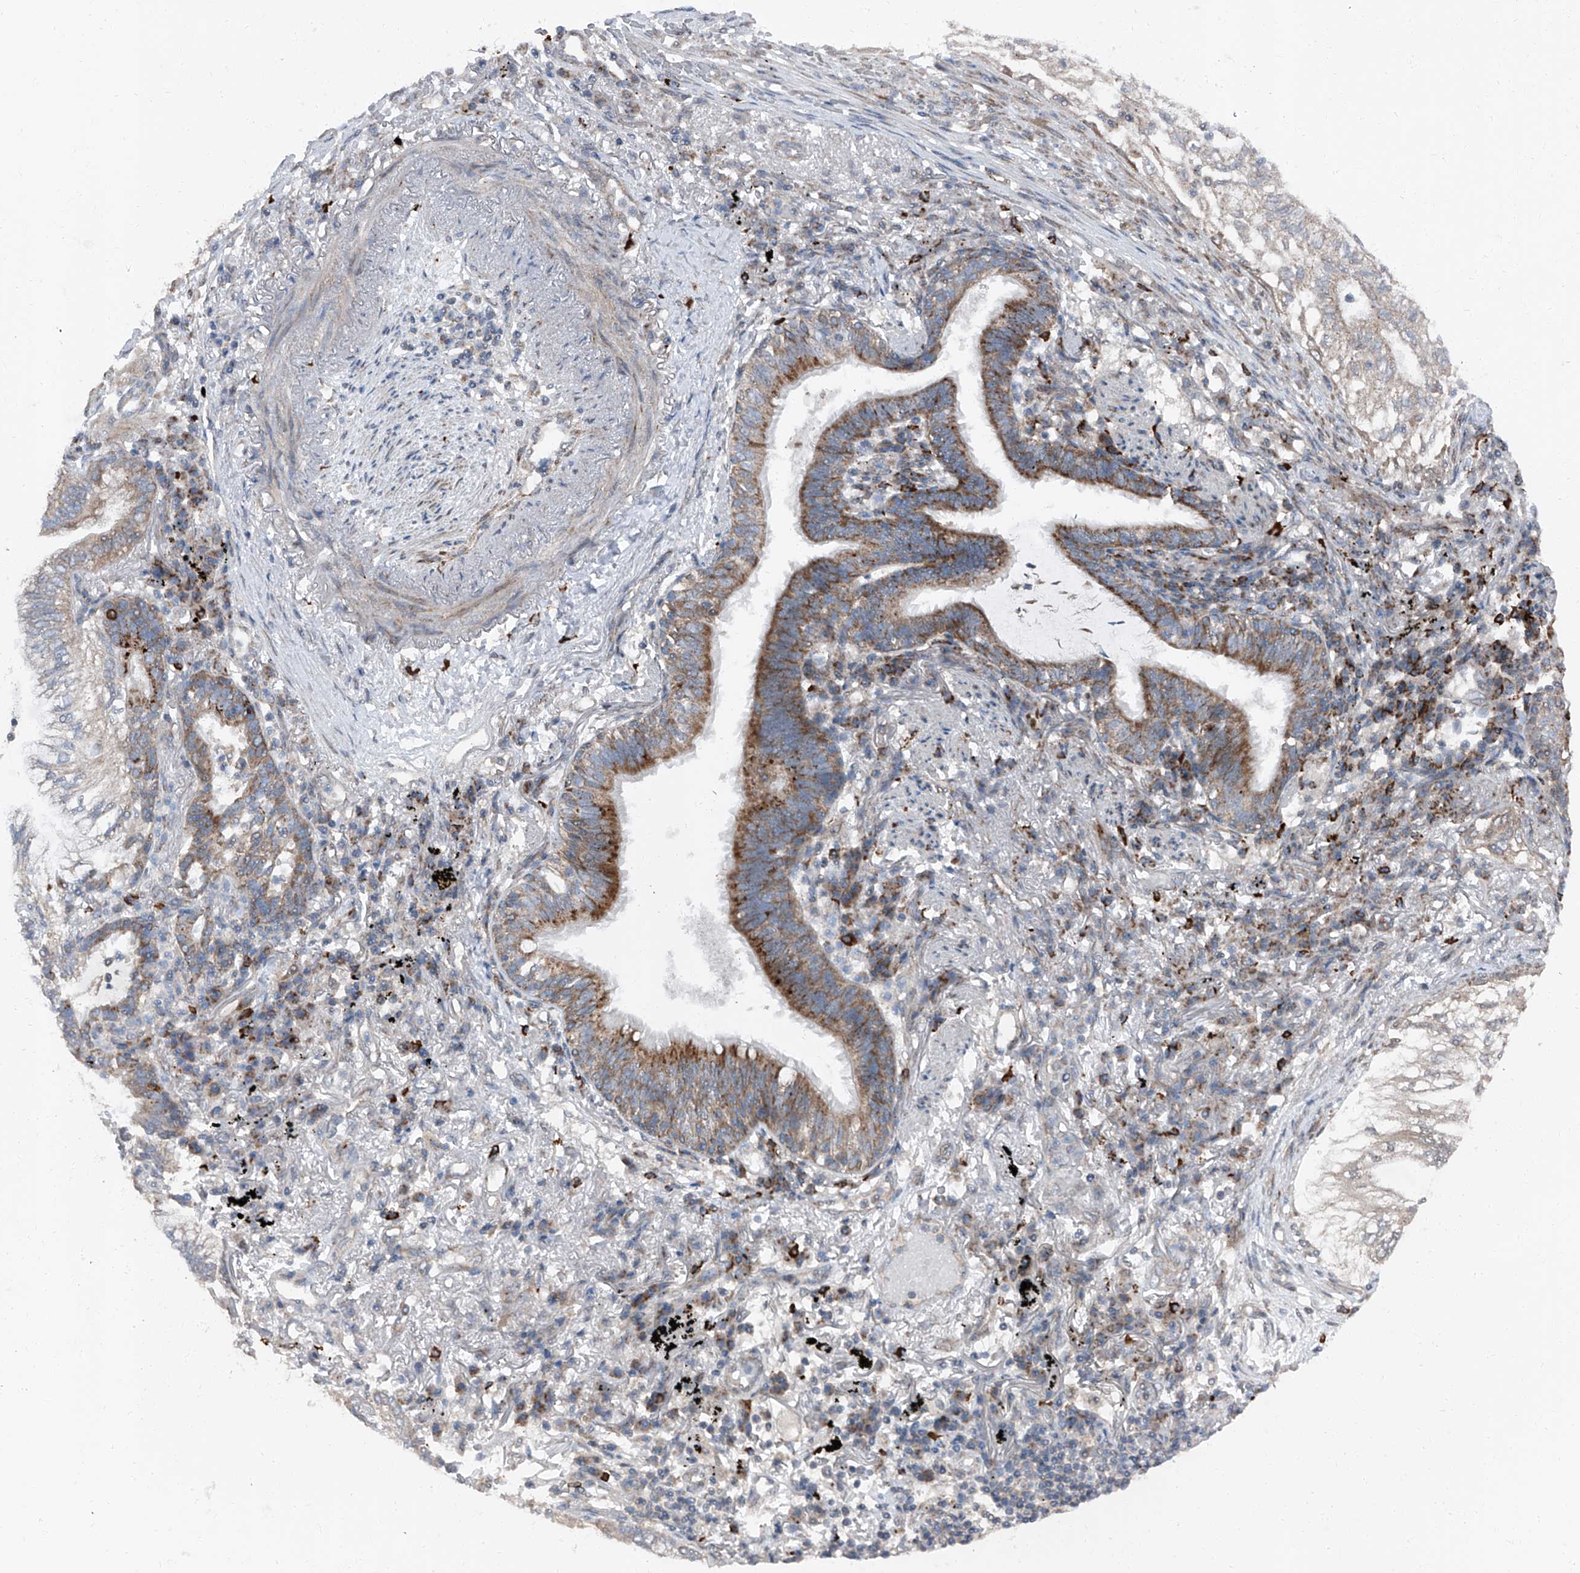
{"staining": {"intensity": "negative", "quantity": "none", "location": "none"}, "tissue": "lung cancer", "cell_type": "Tumor cells", "image_type": "cancer", "snomed": [{"axis": "morphology", "description": "Adenocarcinoma, NOS"}, {"axis": "topography", "description": "Lung"}], "caption": "Immunohistochemical staining of human lung adenocarcinoma demonstrates no significant positivity in tumor cells. Nuclei are stained in blue.", "gene": "LIMK1", "patient": {"sex": "female", "age": 70}}